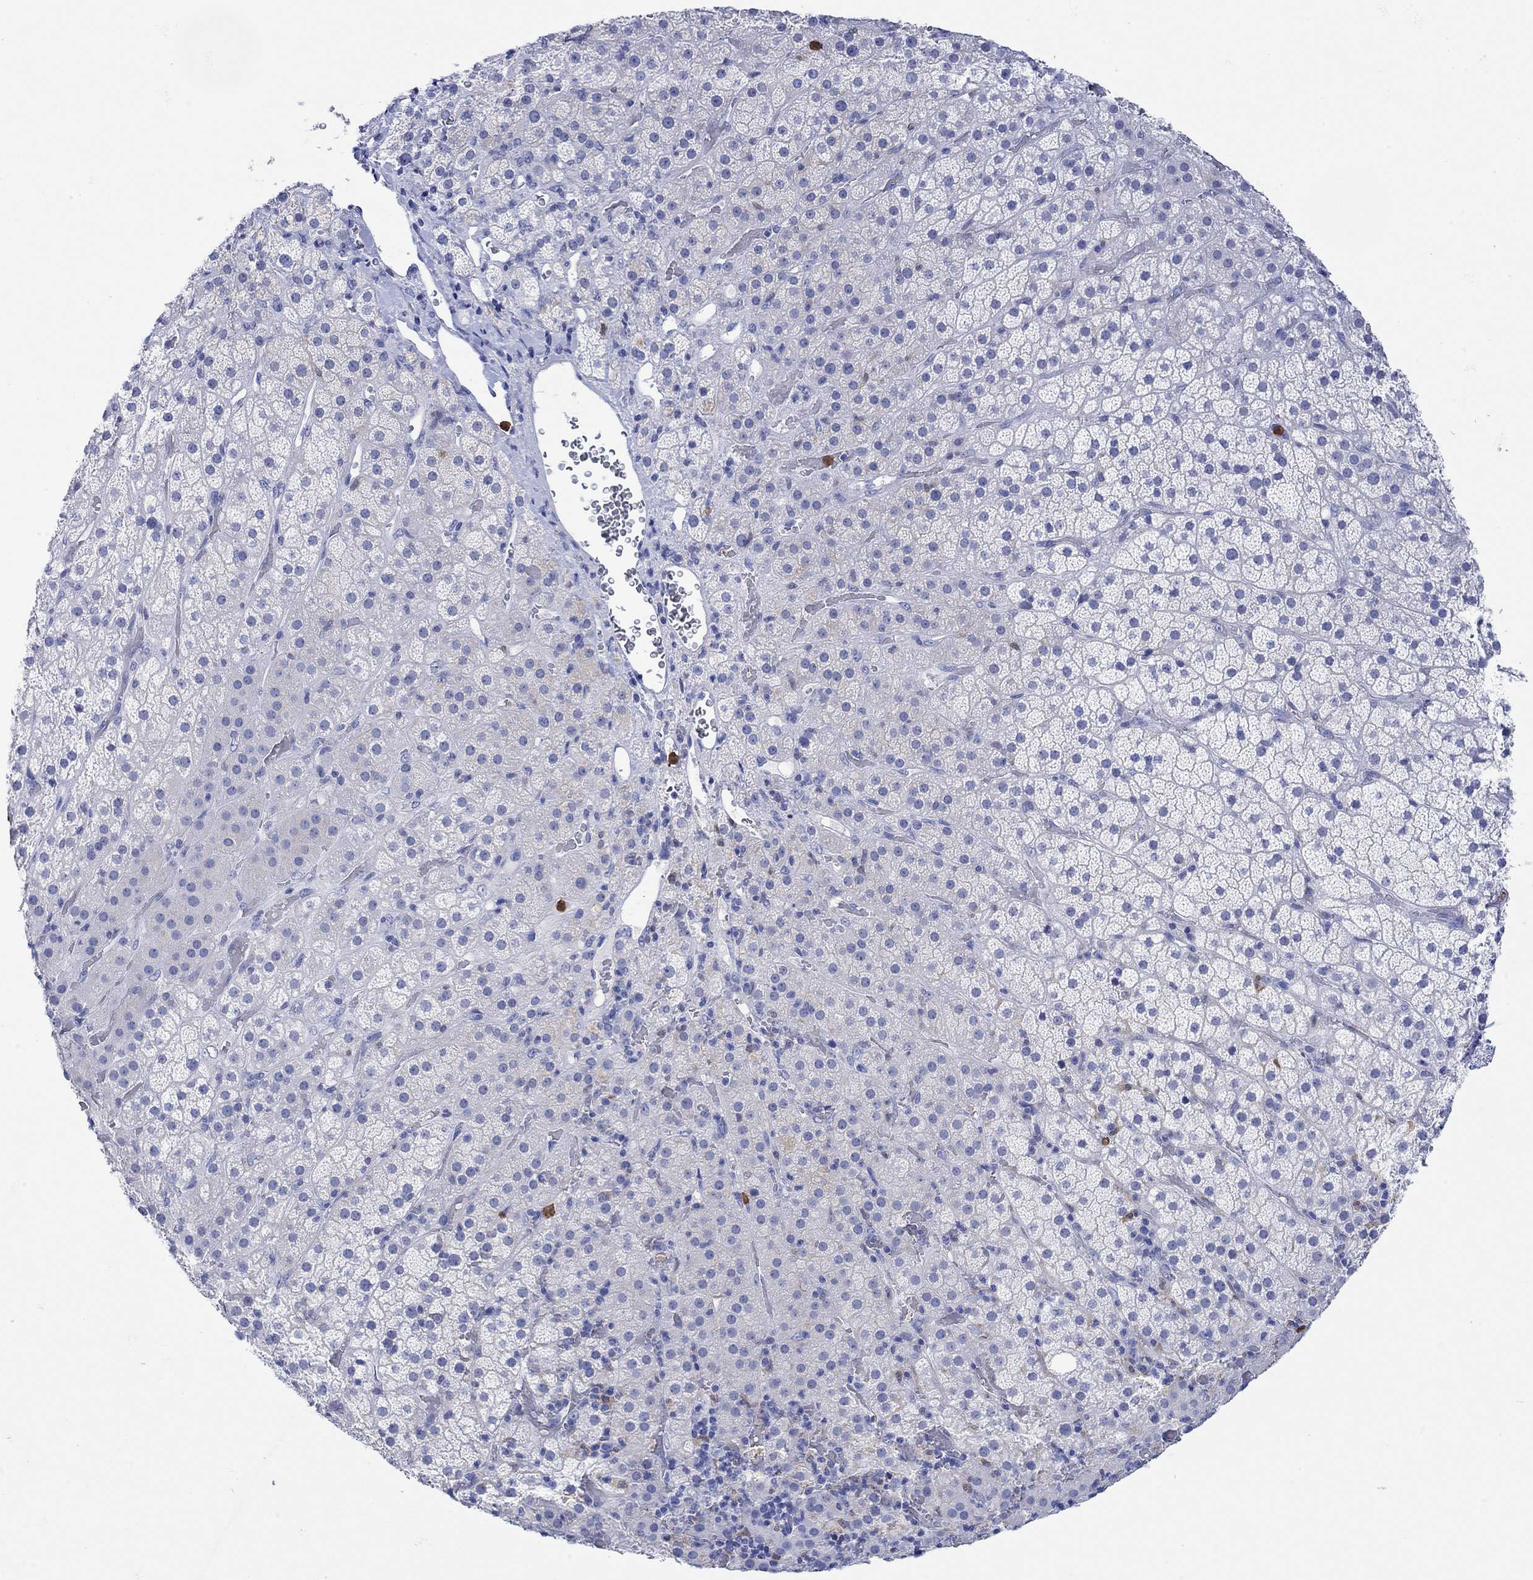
{"staining": {"intensity": "negative", "quantity": "none", "location": "none"}, "tissue": "adrenal gland", "cell_type": "Glandular cells", "image_type": "normal", "snomed": [{"axis": "morphology", "description": "Normal tissue, NOS"}, {"axis": "topography", "description": "Adrenal gland"}], "caption": "This histopathology image is of normal adrenal gland stained with immunohistochemistry (IHC) to label a protein in brown with the nuclei are counter-stained blue. There is no positivity in glandular cells. Nuclei are stained in blue.", "gene": "LINGO3", "patient": {"sex": "male", "age": 57}}